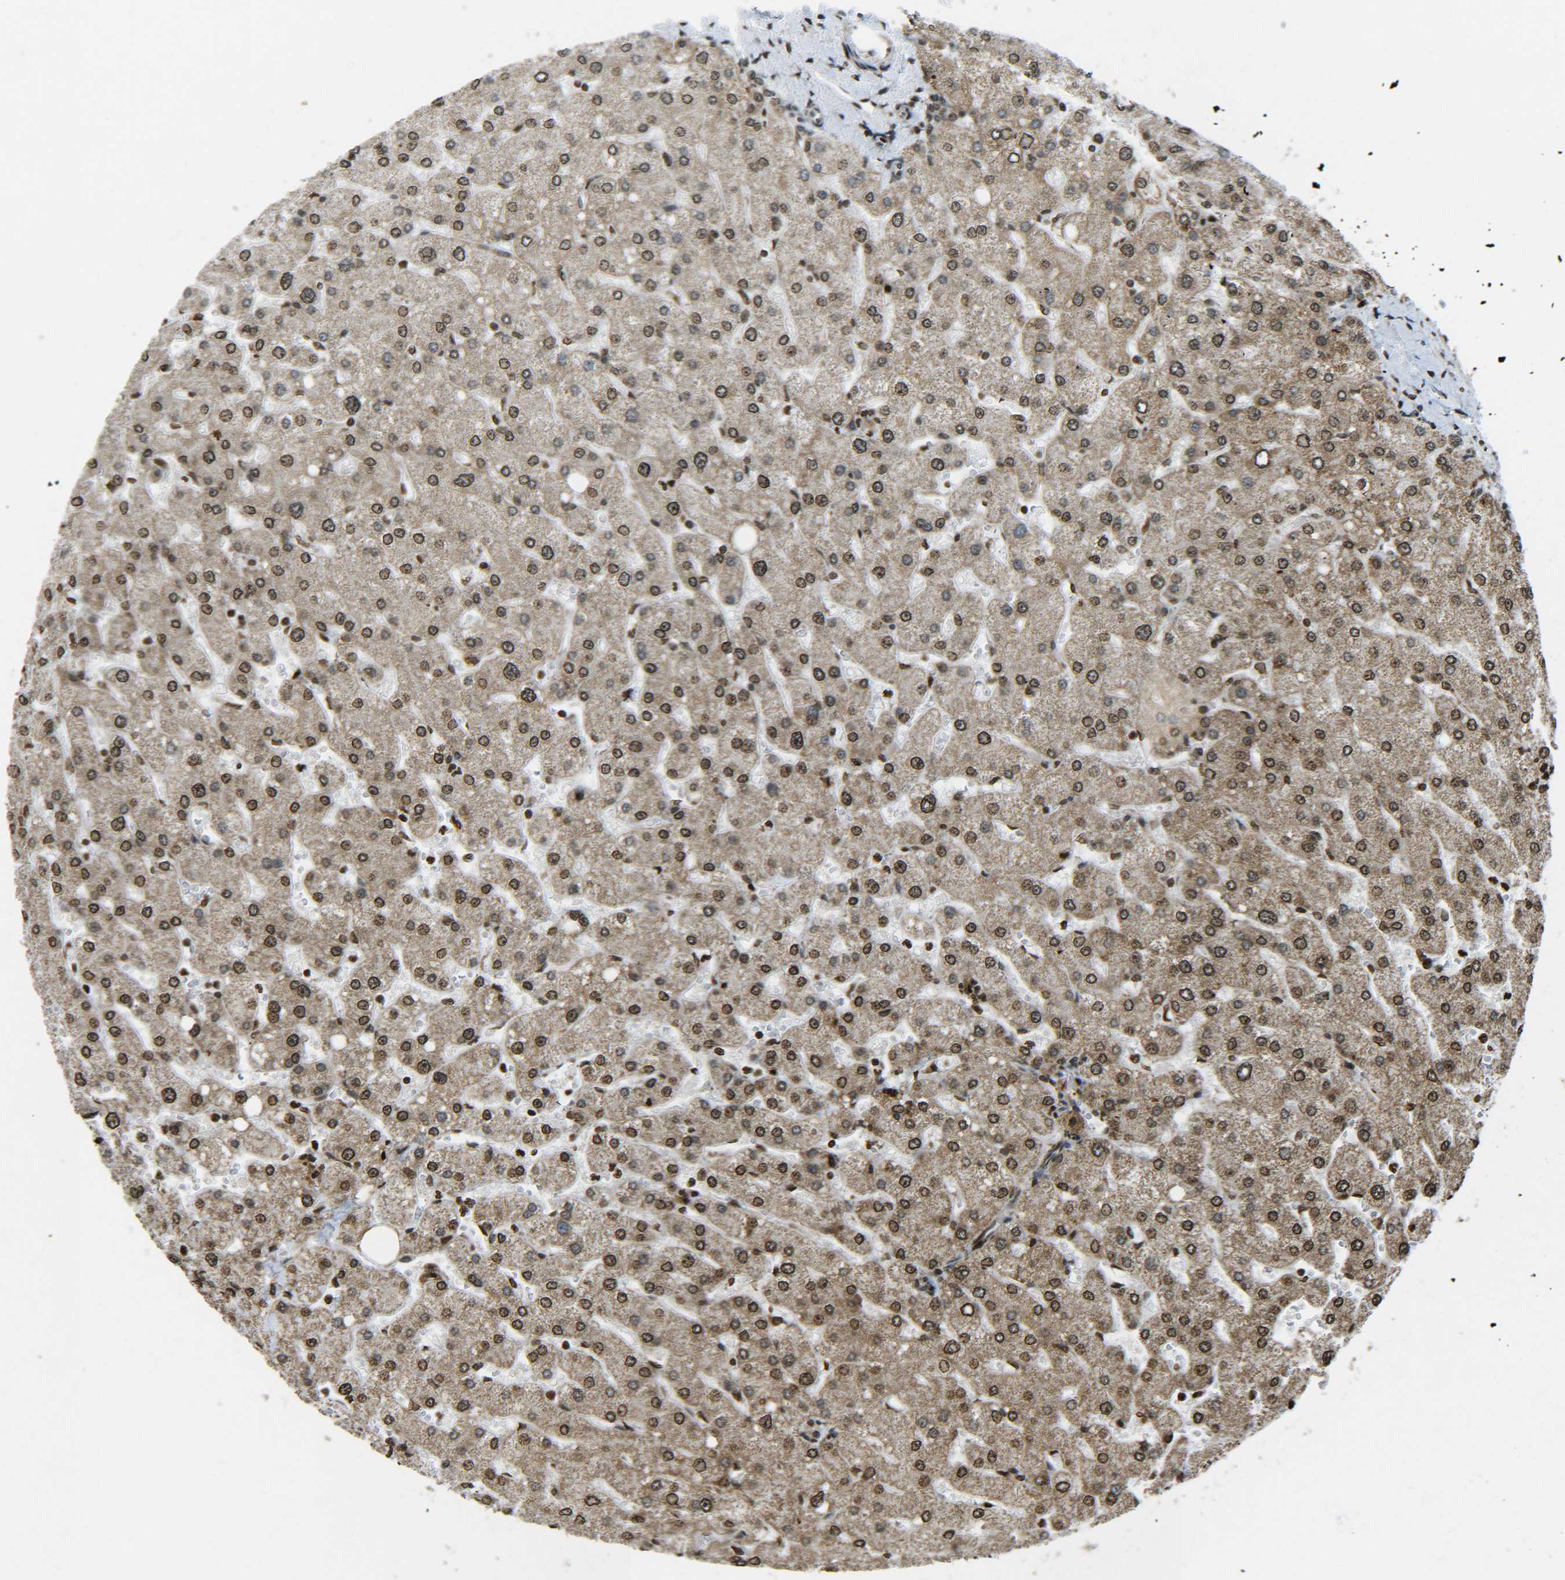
{"staining": {"intensity": "strong", "quantity": ">75%", "location": "nuclear"}, "tissue": "liver", "cell_type": "Cholangiocytes", "image_type": "normal", "snomed": [{"axis": "morphology", "description": "Normal tissue, NOS"}, {"axis": "topography", "description": "Liver"}], "caption": "Protein staining of unremarkable liver displays strong nuclear positivity in about >75% of cholangiocytes.", "gene": "NEUROG2", "patient": {"sex": "male", "age": 55}}